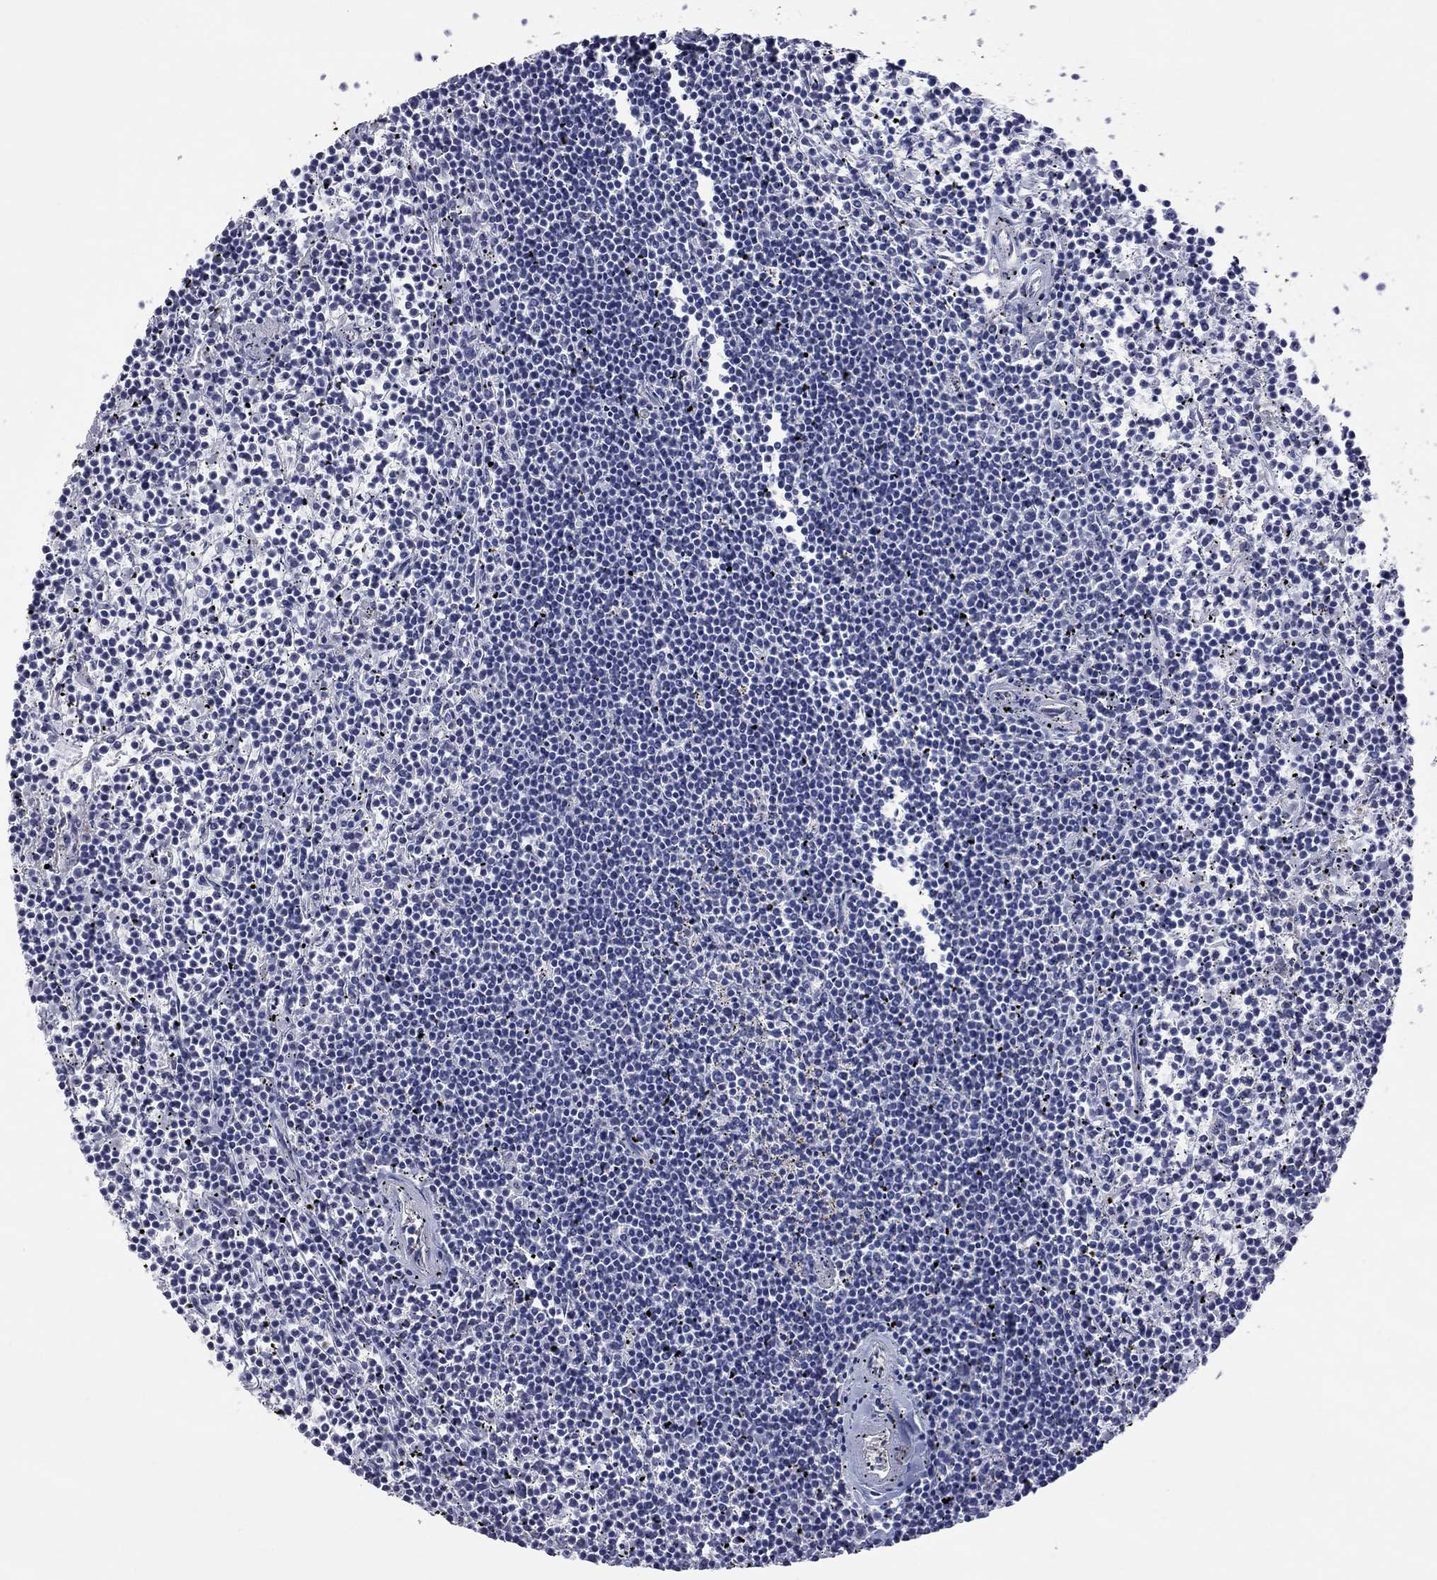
{"staining": {"intensity": "negative", "quantity": "none", "location": "none"}, "tissue": "lymphoma", "cell_type": "Tumor cells", "image_type": "cancer", "snomed": [{"axis": "morphology", "description": "Malignant lymphoma, non-Hodgkin's type, Low grade"}, {"axis": "topography", "description": "Spleen"}], "caption": "DAB (3,3'-diaminobenzidine) immunohistochemical staining of low-grade malignant lymphoma, non-Hodgkin's type shows no significant positivity in tumor cells.", "gene": "HYLS1", "patient": {"sex": "female", "age": 19}}